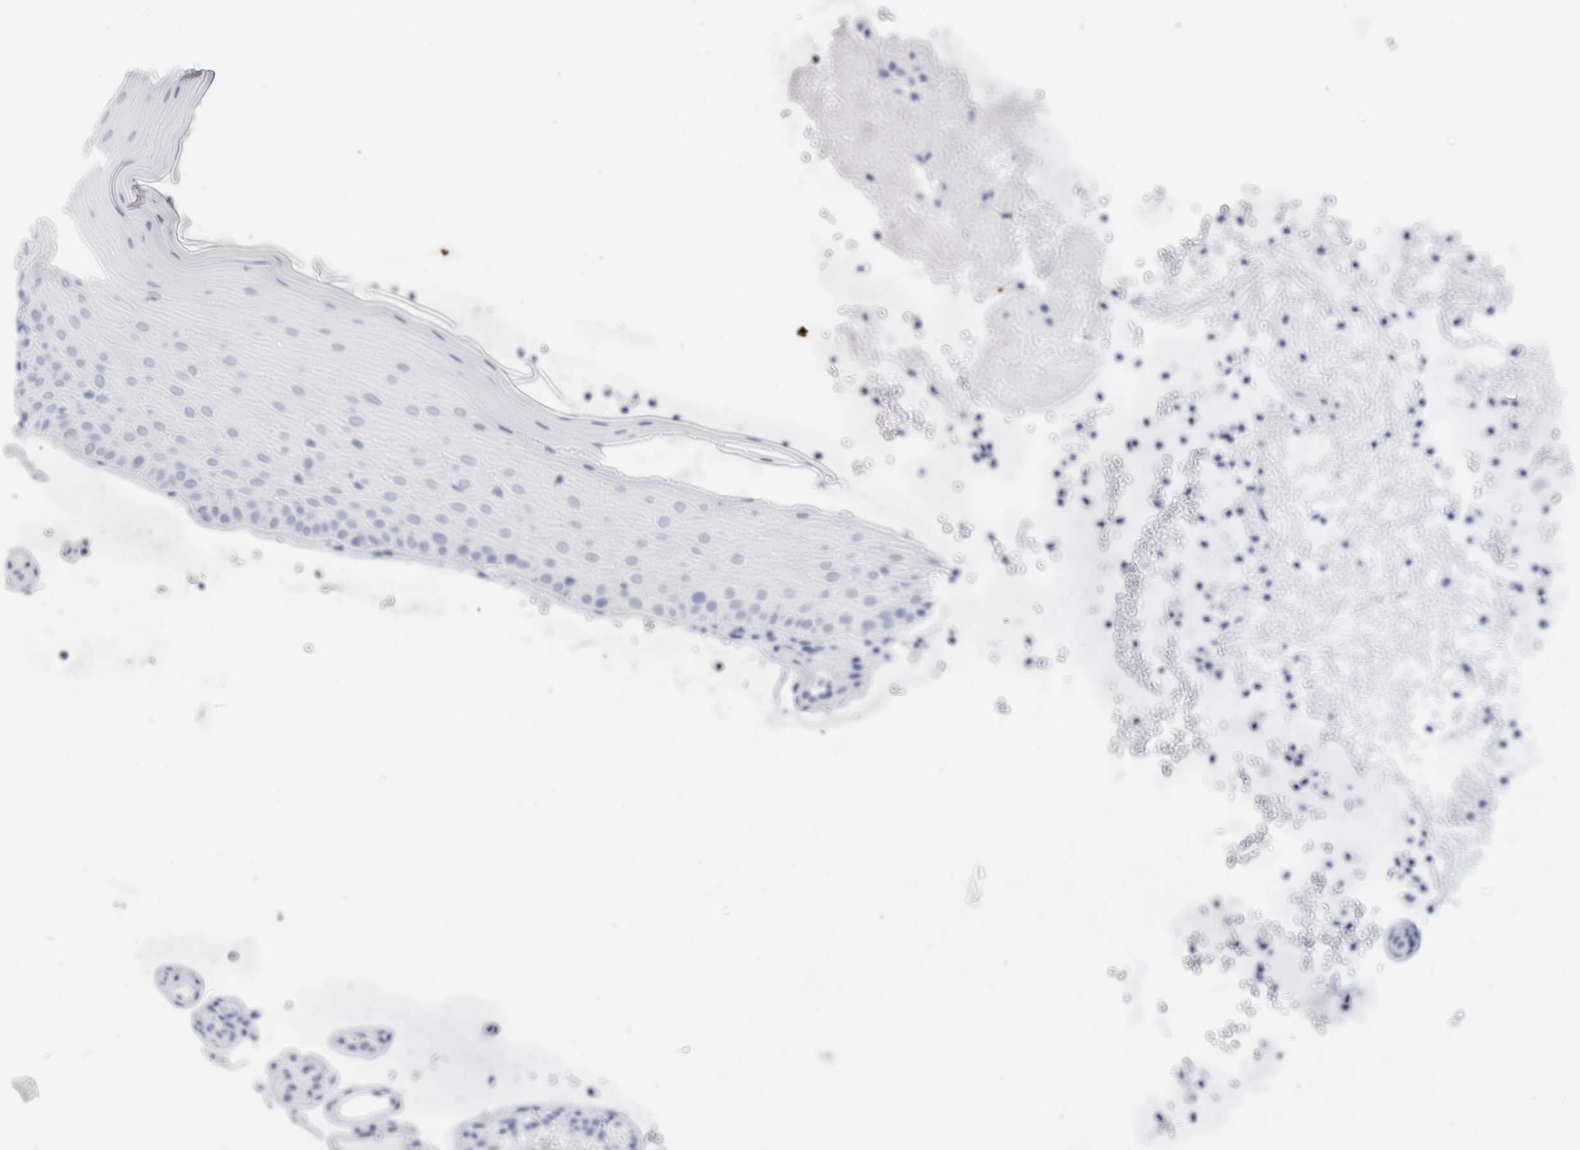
{"staining": {"intensity": "negative", "quantity": "none", "location": "none"}, "tissue": "oral mucosa", "cell_type": "Squamous epithelial cells", "image_type": "normal", "snomed": [{"axis": "morphology", "description": "Normal tissue, NOS"}, {"axis": "topography", "description": "Oral tissue"}], "caption": "The immunohistochemistry photomicrograph has no significant positivity in squamous epithelial cells of oral mucosa. Brightfield microscopy of immunohistochemistry (IHC) stained with DAB (brown) and hematoxylin (blue), captured at high magnification.", "gene": "BCAN", "patient": {"sex": "male", "age": 13}}